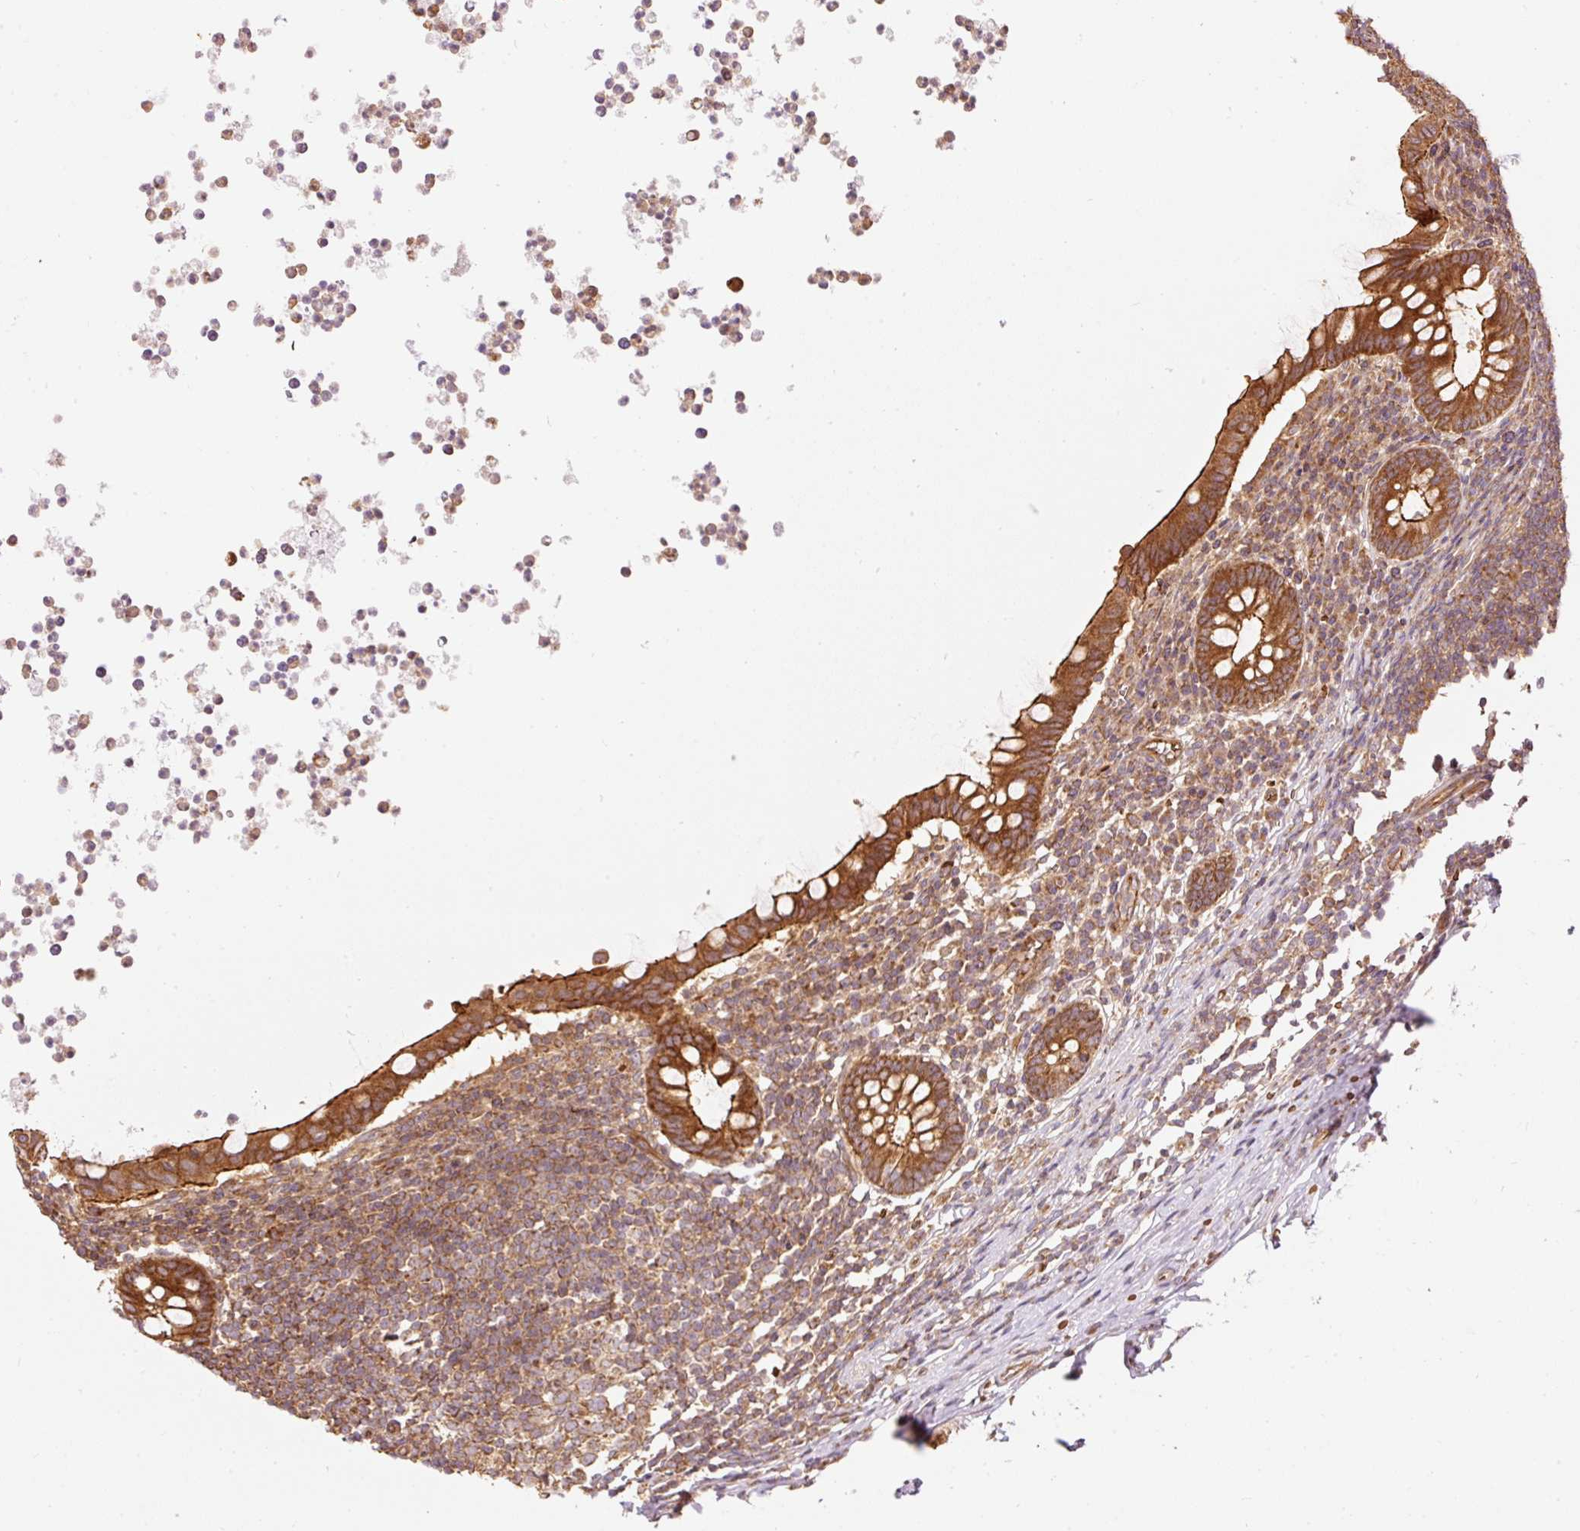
{"staining": {"intensity": "strong", "quantity": ">75%", "location": "cytoplasmic/membranous"}, "tissue": "appendix", "cell_type": "Glandular cells", "image_type": "normal", "snomed": [{"axis": "morphology", "description": "Normal tissue, NOS"}, {"axis": "topography", "description": "Appendix"}], "caption": "Immunohistochemical staining of benign human appendix displays strong cytoplasmic/membranous protein staining in about >75% of glandular cells. The protein of interest is shown in brown color, while the nuclei are stained blue.", "gene": "ADCY4", "patient": {"sex": "female", "age": 56}}